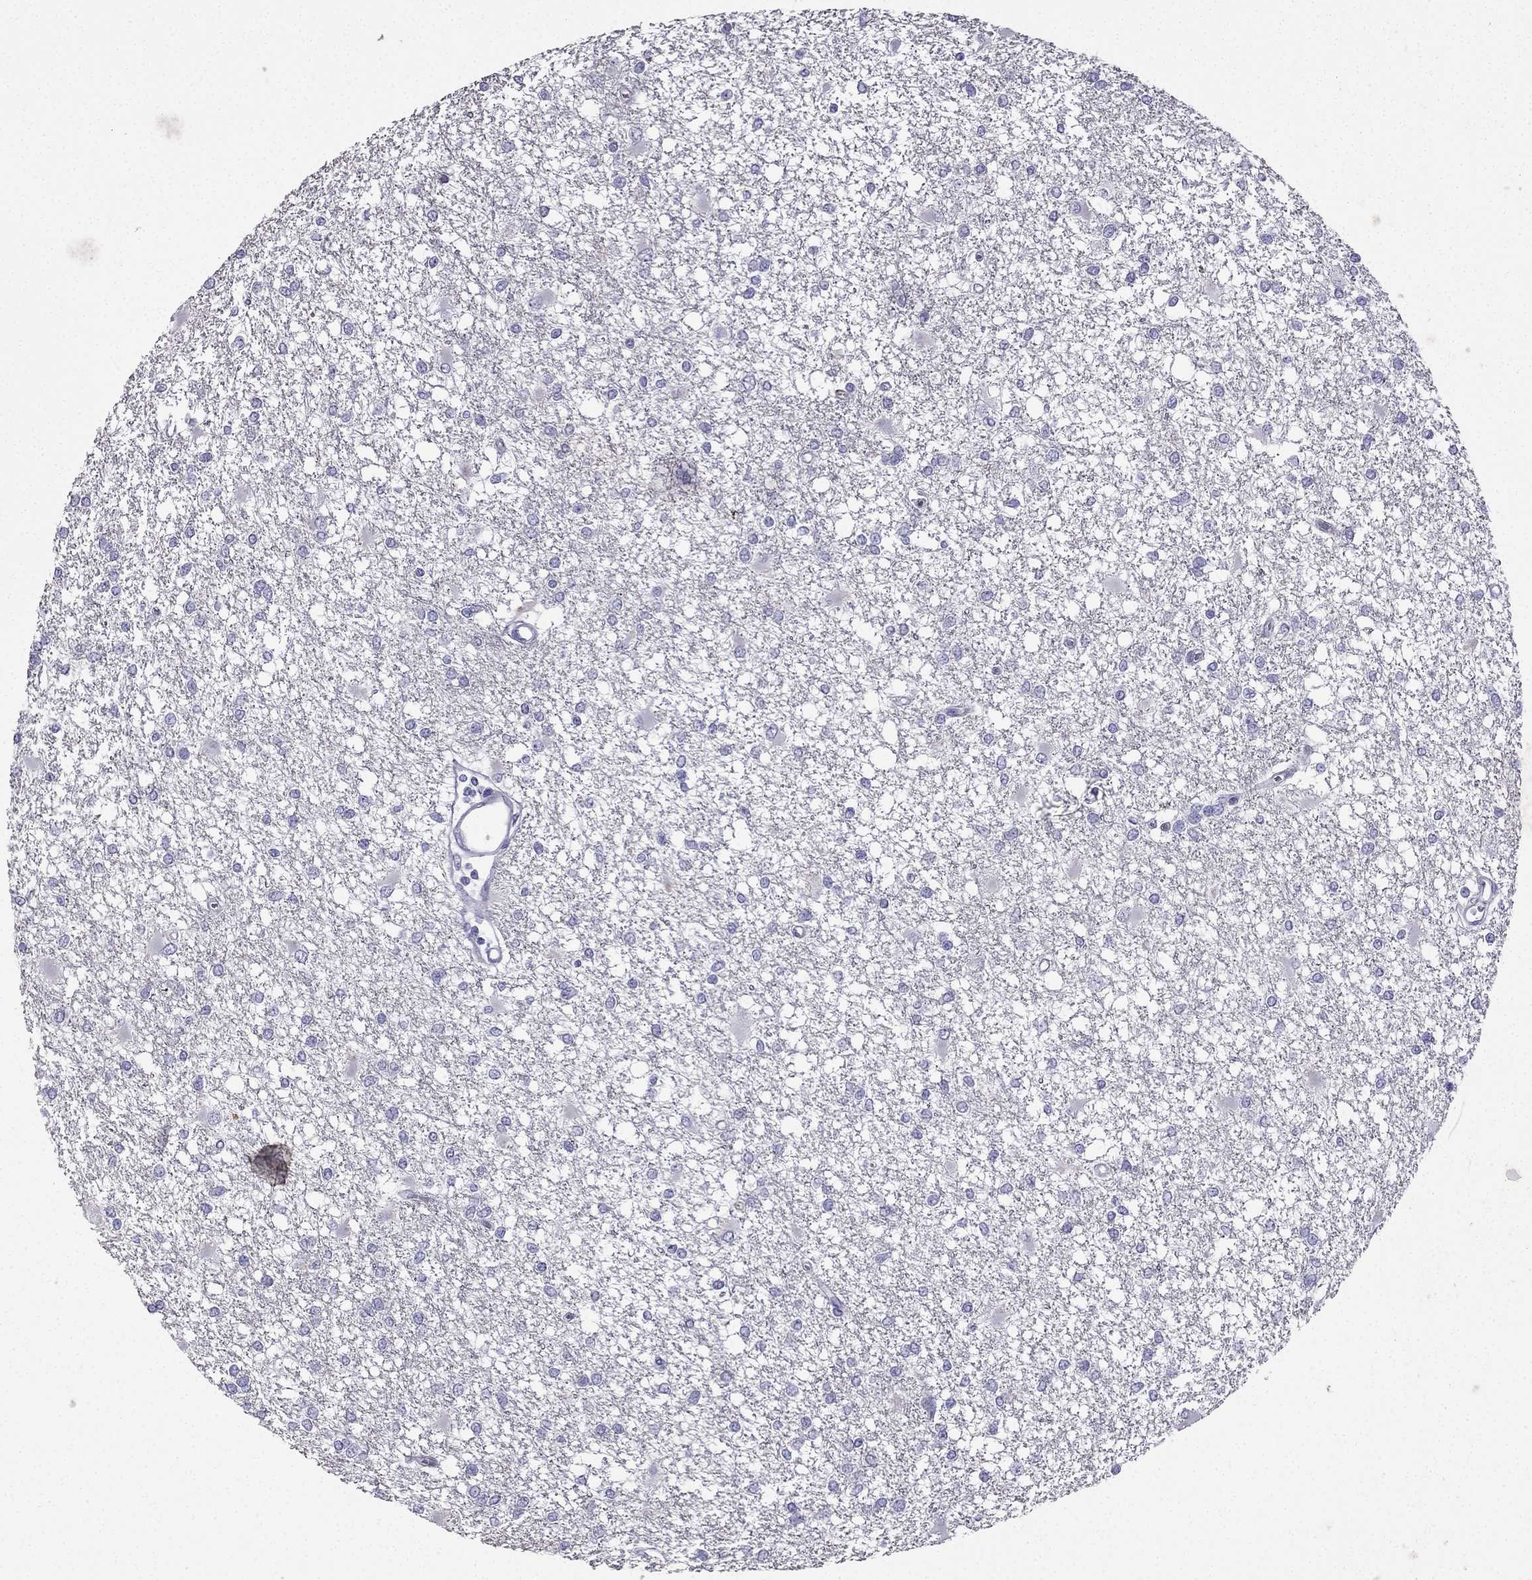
{"staining": {"intensity": "negative", "quantity": "none", "location": "none"}, "tissue": "glioma", "cell_type": "Tumor cells", "image_type": "cancer", "snomed": [{"axis": "morphology", "description": "Glioma, malignant, High grade"}, {"axis": "topography", "description": "Cerebral cortex"}], "caption": "DAB (3,3'-diaminobenzidine) immunohistochemical staining of human malignant glioma (high-grade) exhibits no significant staining in tumor cells.", "gene": "UHRF1", "patient": {"sex": "male", "age": 79}}